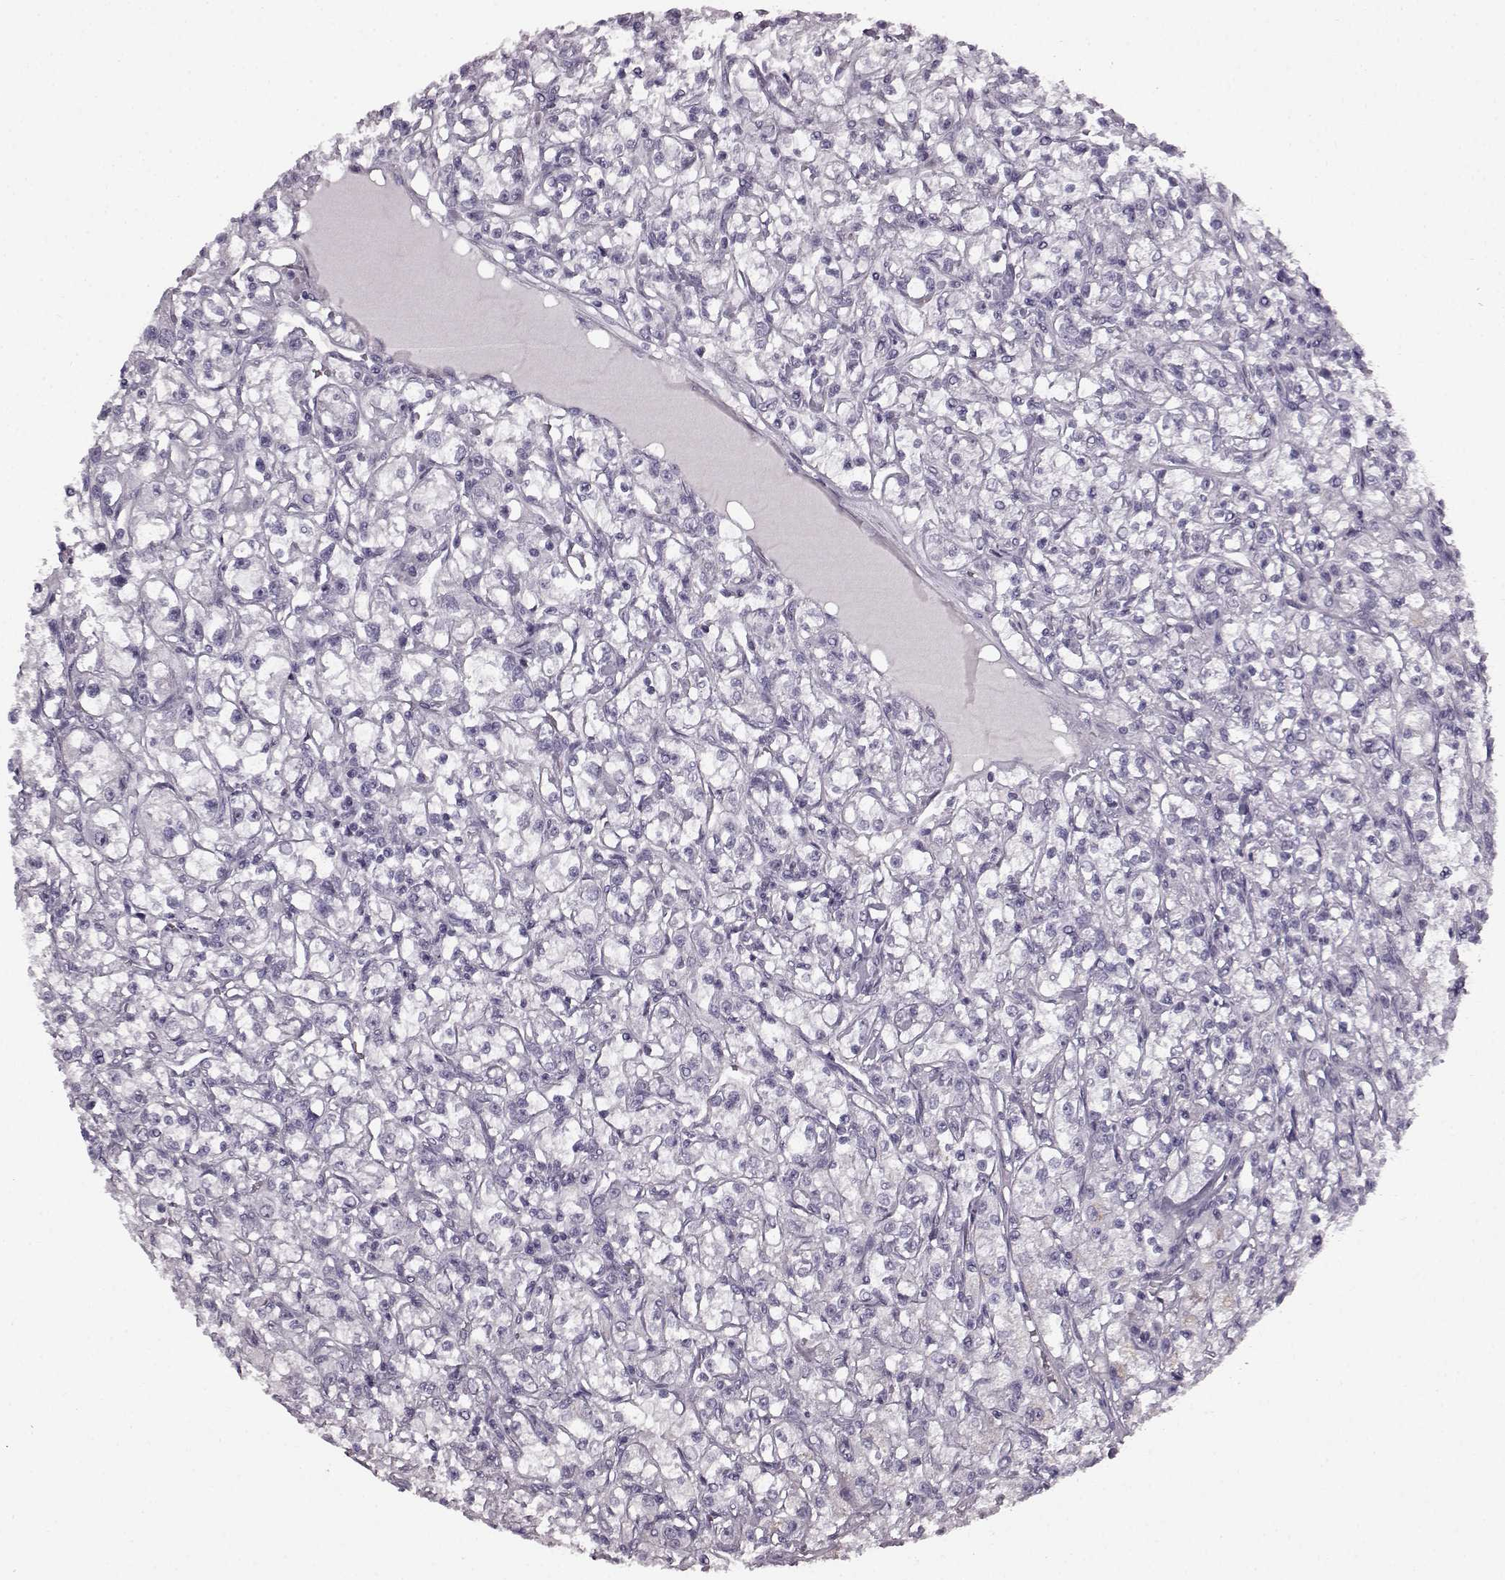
{"staining": {"intensity": "negative", "quantity": "none", "location": "none"}, "tissue": "renal cancer", "cell_type": "Tumor cells", "image_type": "cancer", "snomed": [{"axis": "morphology", "description": "Adenocarcinoma, NOS"}, {"axis": "topography", "description": "Kidney"}], "caption": "Renal adenocarcinoma was stained to show a protein in brown. There is no significant staining in tumor cells.", "gene": "PRPH2", "patient": {"sex": "female", "age": 59}}